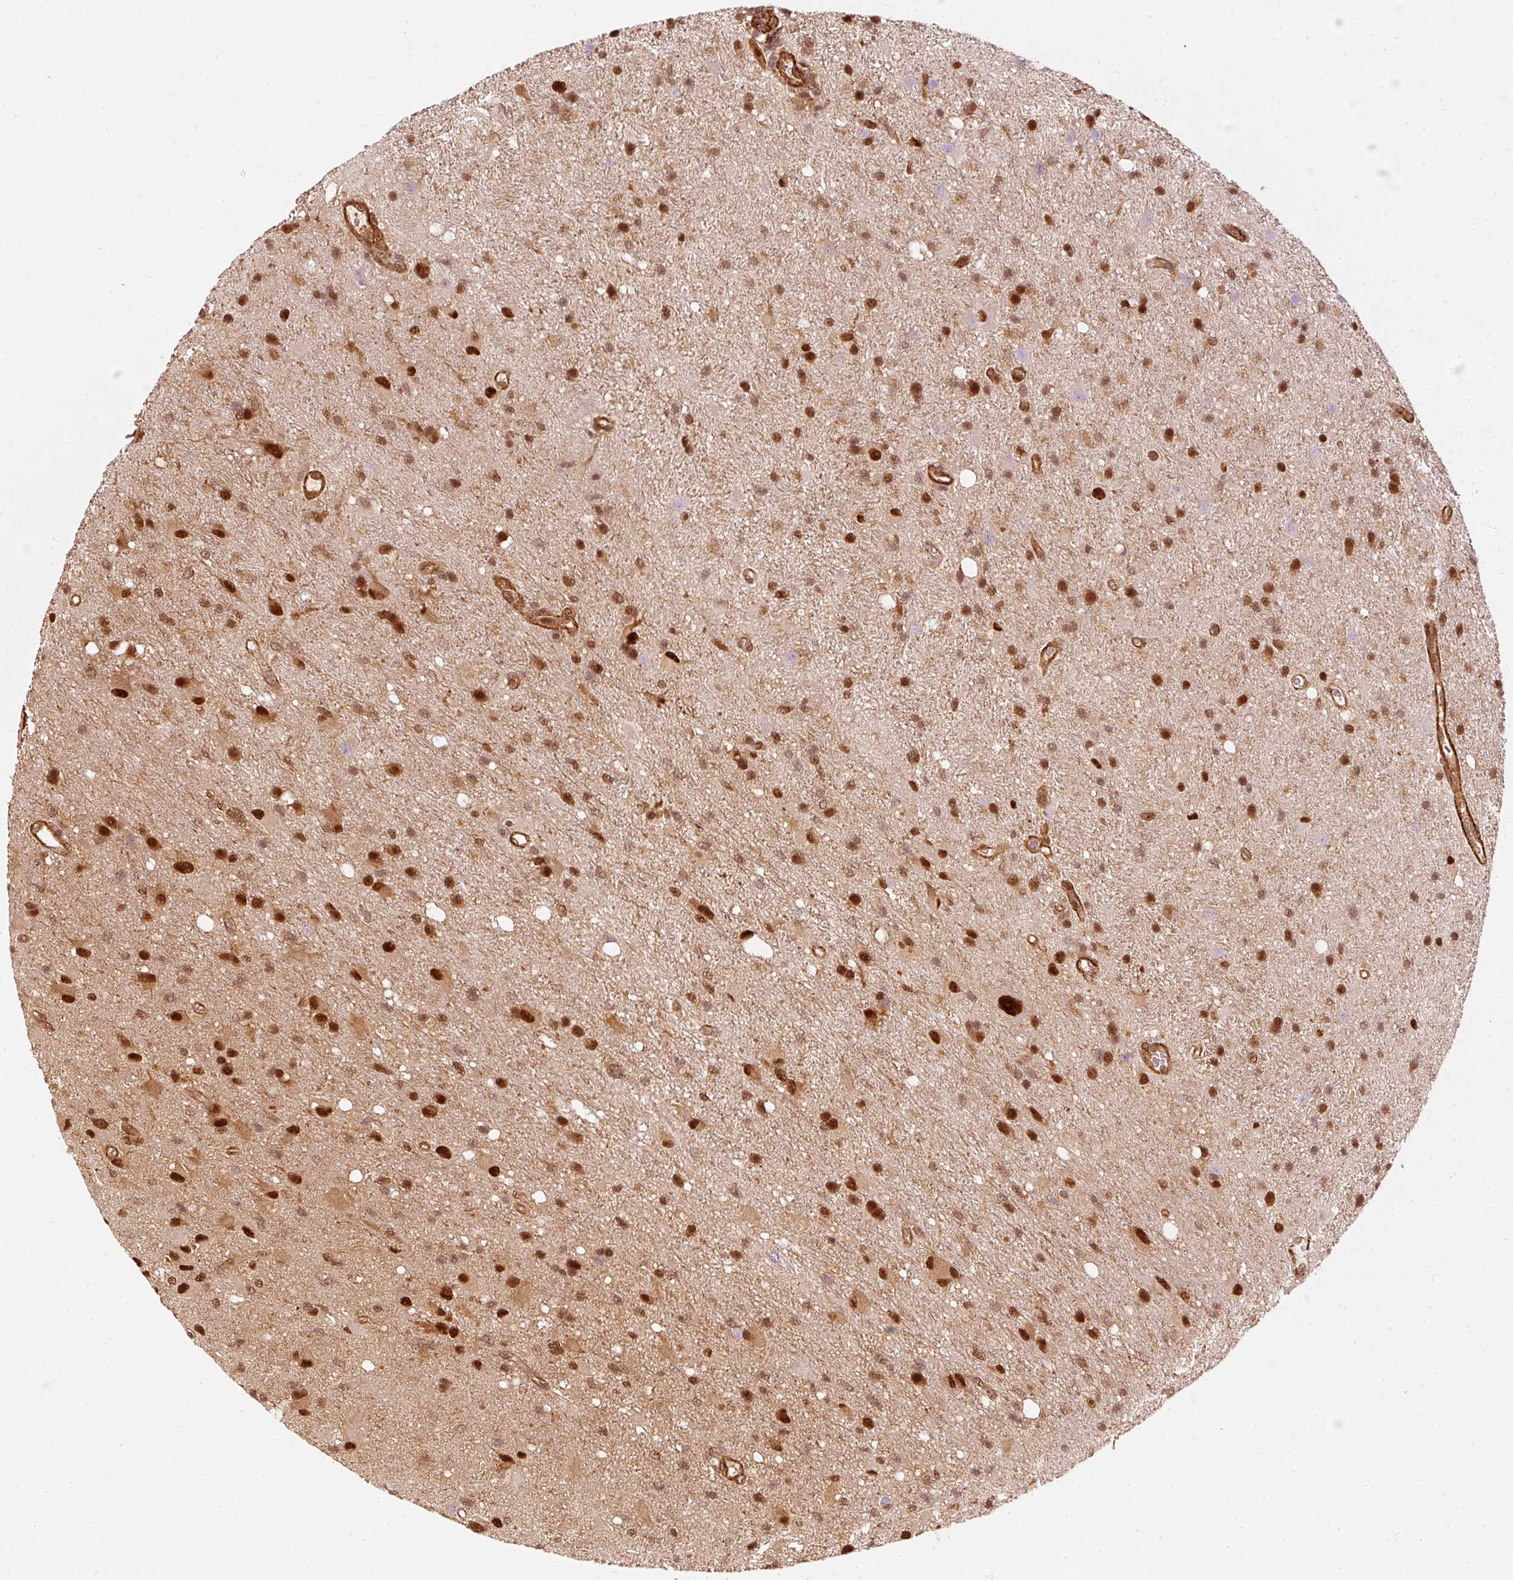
{"staining": {"intensity": "strong", "quantity": ">75%", "location": "cytoplasmic/membranous,nuclear"}, "tissue": "glioma", "cell_type": "Tumor cells", "image_type": "cancer", "snomed": [{"axis": "morphology", "description": "Glioma, malignant, High grade"}, {"axis": "topography", "description": "Brain"}], "caption": "Tumor cells exhibit strong cytoplasmic/membranous and nuclear staining in approximately >75% of cells in glioma.", "gene": "PSMD1", "patient": {"sex": "male", "age": 67}}